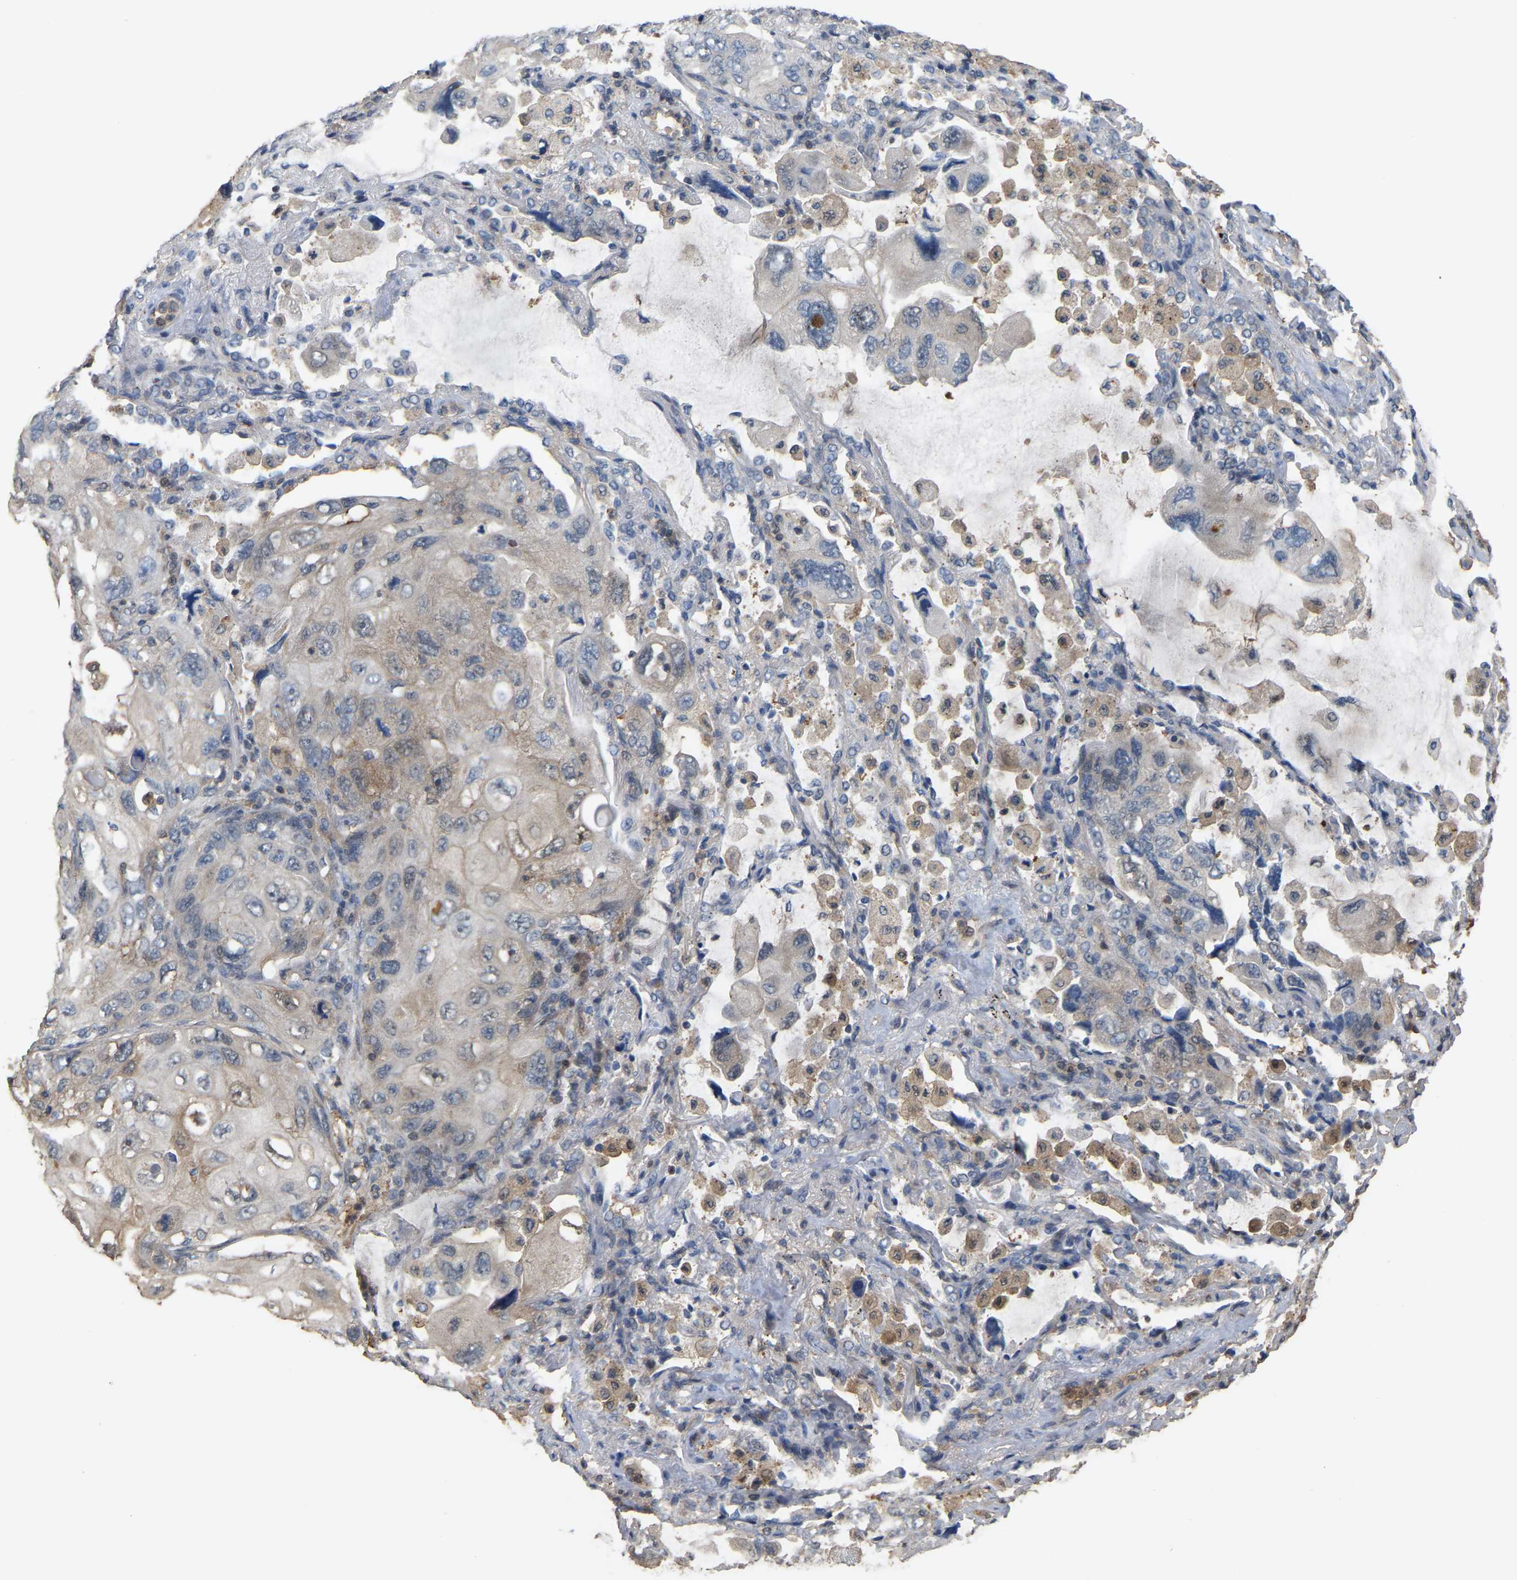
{"staining": {"intensity": "negative", "quantity": "none", "location": "none"}, "tissue": "lung cancer", "cell_type": "Tumor cells", "image_type": "cancer", "snomed": [{"axis": "morphology", "description": "Squamous cell carcinoma, NOS"}, {"axis": "topography", "description": "Lung"}], "caption": "Lung squamous cell carcinoma stained for a protein using immunohistochemistry displays no expression tumor cells.", "gene": "MTPN", "patient": {"sex": "female", "age": 73}}